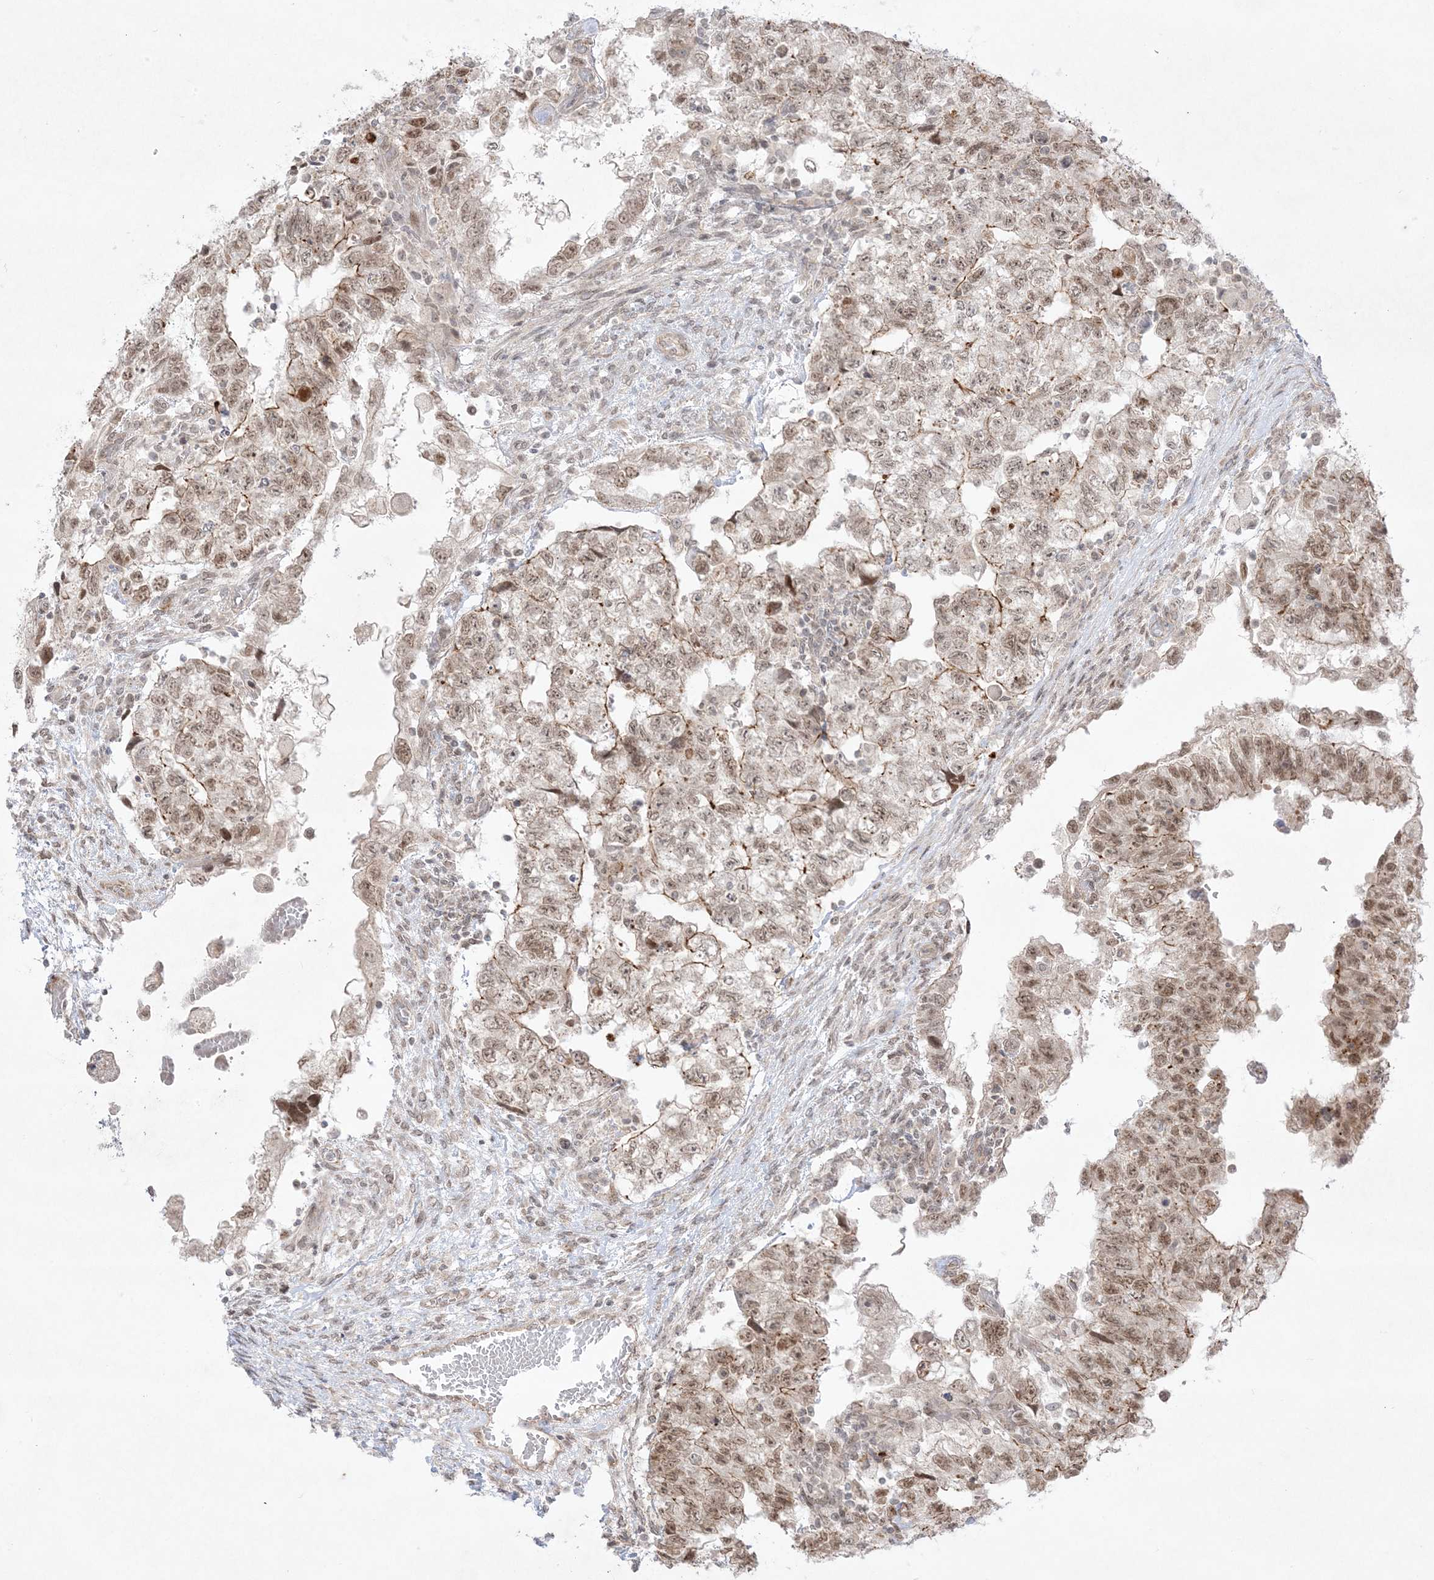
{"staining": {"intensity": "moderate", "quantity": ">75%", "location": "cytoplasmic/membranous,nuclear"}, "tissue": "testis cancer", "cell_type": "Tumor cells", "image_type": "cancer", "snomed": [{"axis": "morphology", "description": "Carcinoma, Embryonal, NOS"}, {"axis": "topography", "description": "Testis"}], "caption": "Embryonal carcinoma (testis) tissue reveals moderate cytoplasmic/membranous and nuclear staining in approximately >75% of tumor cells", "gene": "PTK6", "patient": {"sex": "male", "age": 36}}